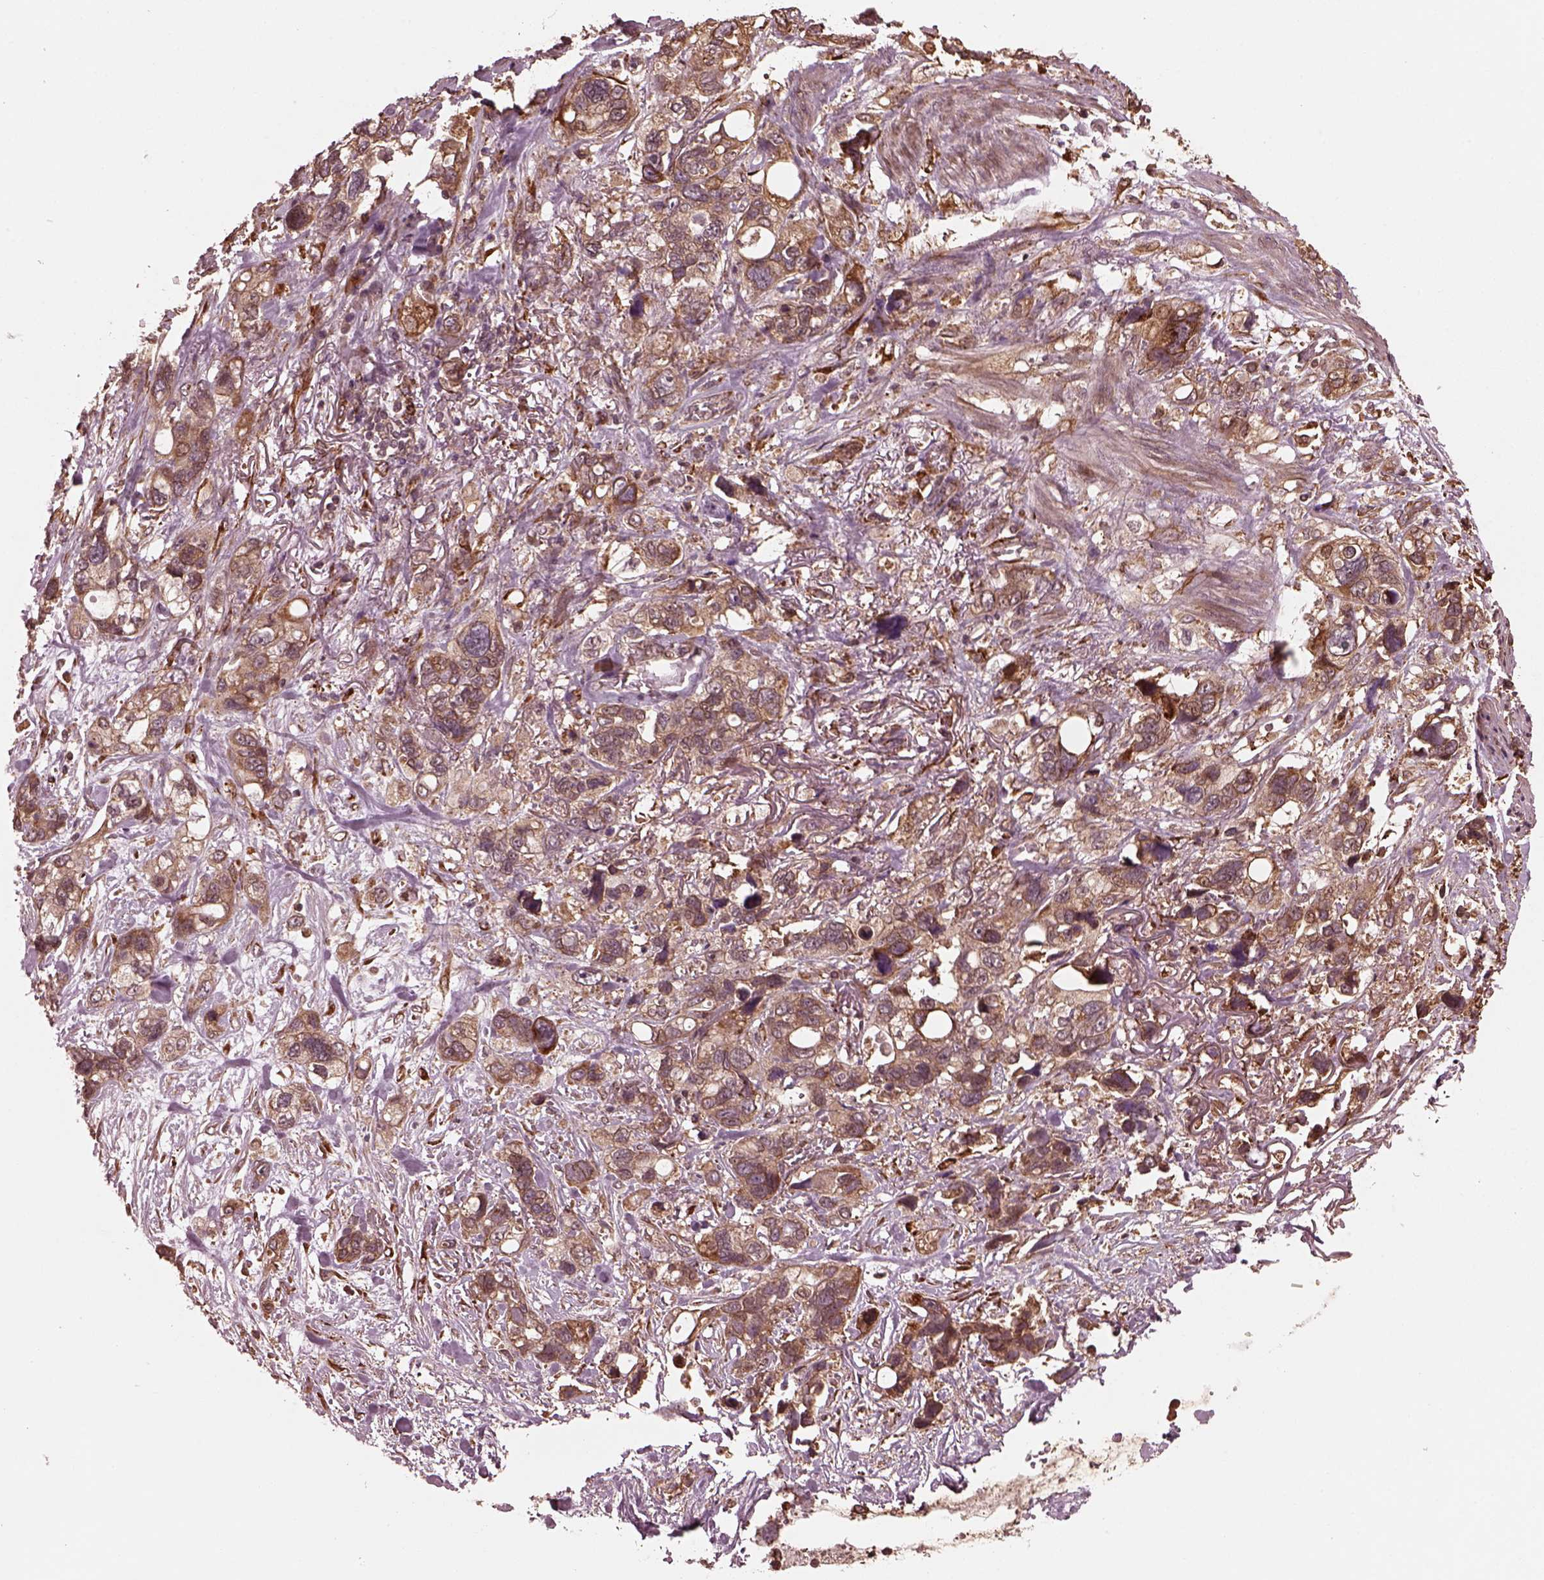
{"staining": {"intensity": "weak", "quantity": ">75%", "location": "cytoplasmic/membranous"}, "tissue": "stomach cancer", "cell_type": "Tumor cells", "image_type": "cancer", "snomed": [{"axis": "morphology", "description": "Adenocarcinoma, NOS"}, {"axis": "topography", "description": "Stomach, upper"}], "caption": "Tumor cells demonstrate low levels of weak cytoplasmic/membranous expression in approximately >75% of cells in stomach cancer (adenocarcinoma). Using DAB (brown) and hematoxylin (blue) stains, captured at high magnification using brightfield microscopy.", "gene": "ZNF292", "patient": {"sex": "female", "age": 81}}